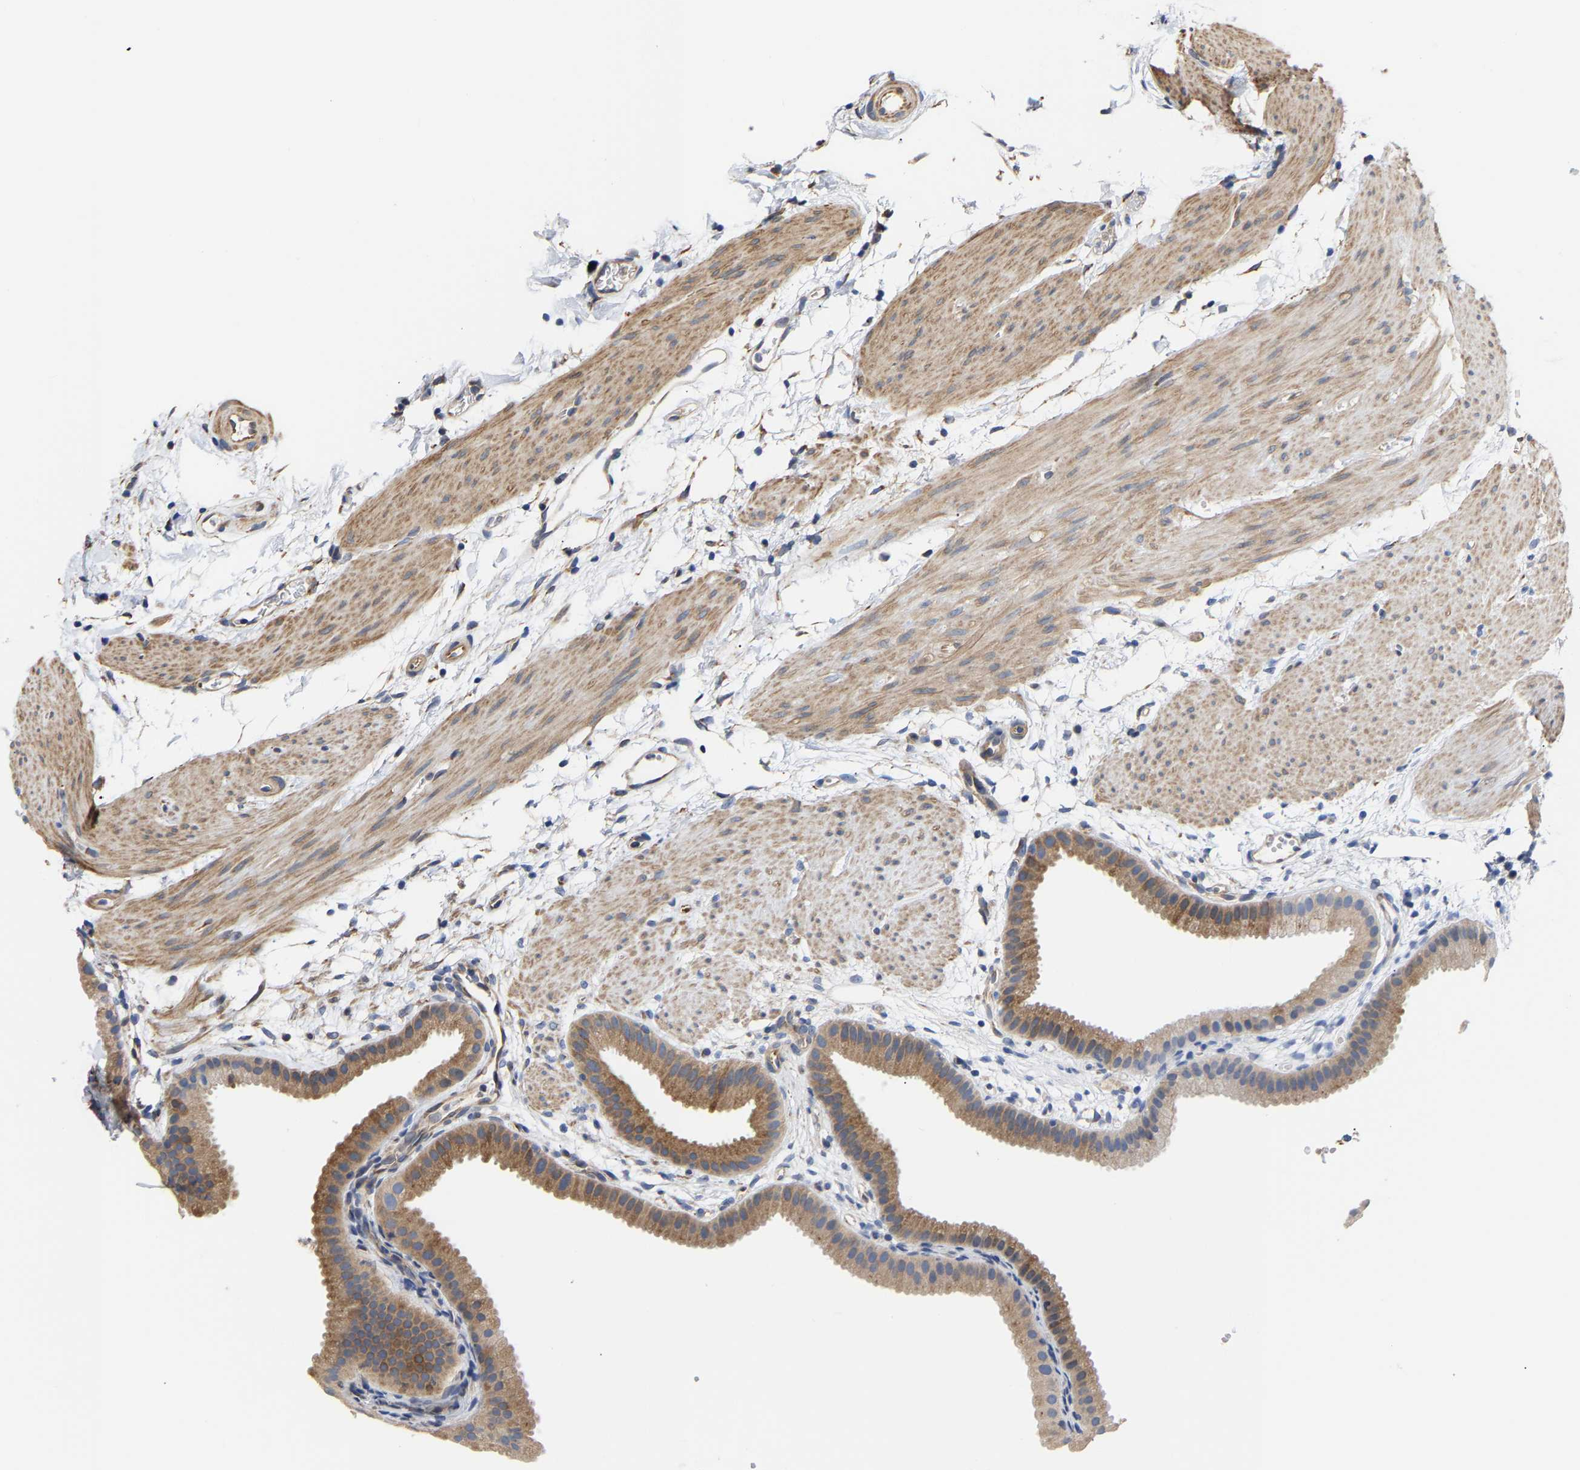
{"staining": {"intensity": "moderate", "quantity": ">75%", "location": "cytoplasmic/membranous"}, "tissue": "gallbladder", "cell_type": "Glandular cells", "image_type": "normal", "snomed": [{"axis": "morphology", "description": "Normal tissue, NOS"}, {"axis": "topography", "description": "Gallbladder"}], "caption": "About >75% of glandular cells in normal gallbladder demonstrate moderate cytoplasmic/membranous protein staining as visualized by brown immunohistochemical staining.", "gene": "ARAP1", "patient": {"sex": "female", "age": 64}}